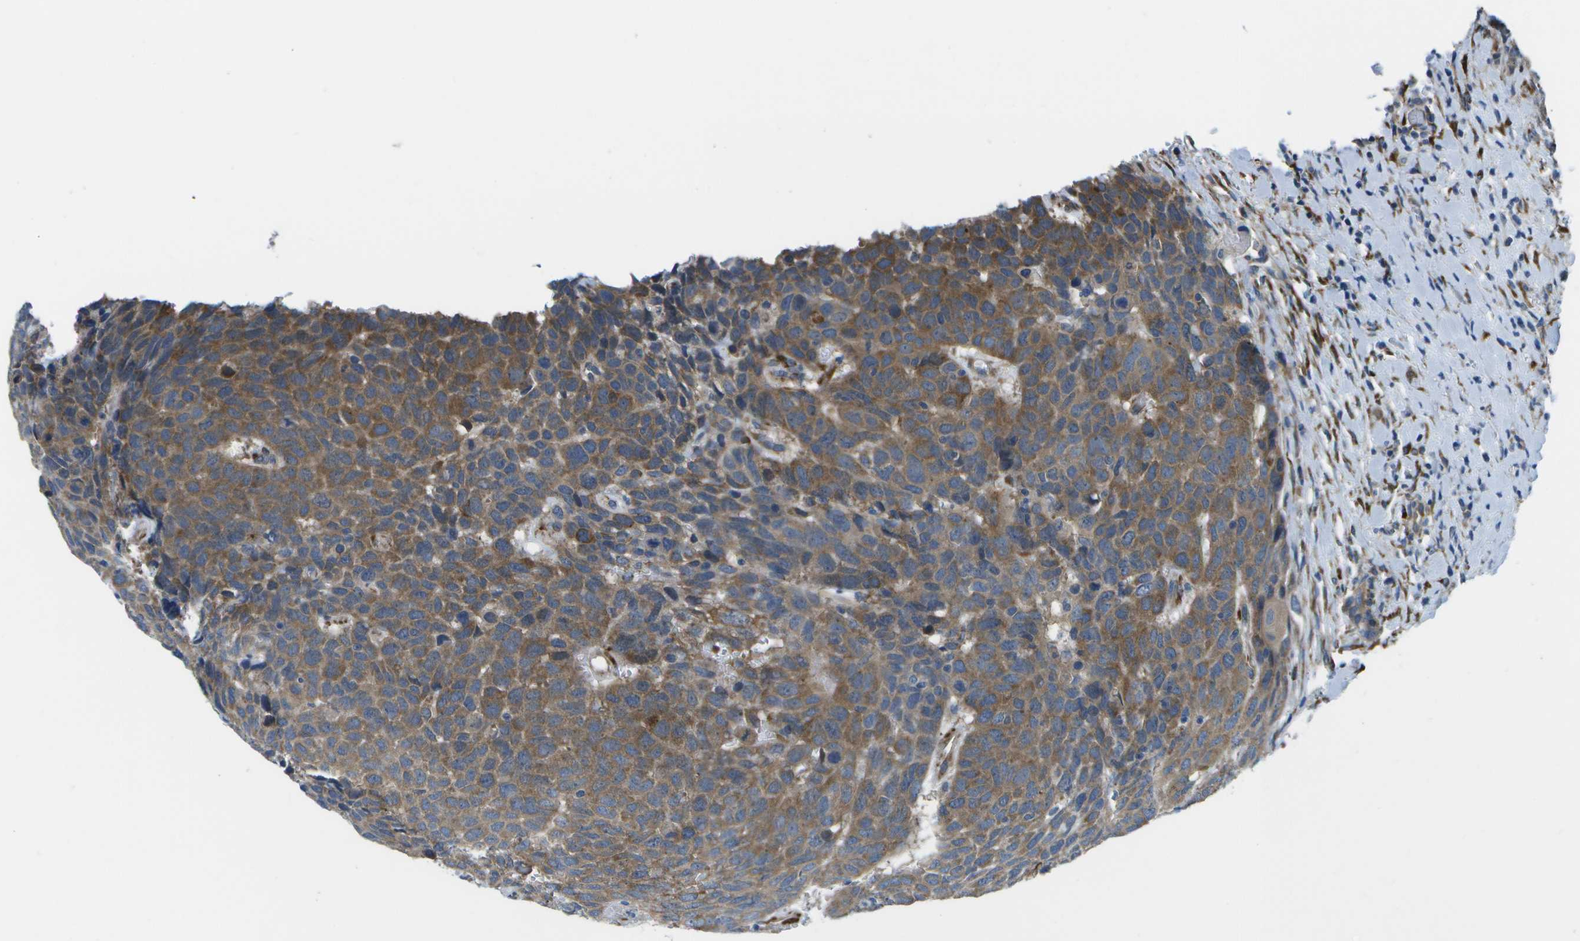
{"staining": {"intensity": "moderate", "quantity": ">75%", "location": "cytoplasmic/membranous"}, "tissue": "head and neck cancer", "cell_type": "Tumor cells", "image_type": "cancer", "snomed": [{"axis": "morphology", "description": "Squamous cell carcinoma, NOS"}, {"axis": "topography", "description": "Head-Neck"}], "caption": "The photomicrograph displays a brown stain indicating the presence of a protein in the cytoplasmic/membranous of tumor cells in squamous cell carcinoma (head and neck).", "gene": "P3H1", "patient": {"sex": "male", "age": 66}}